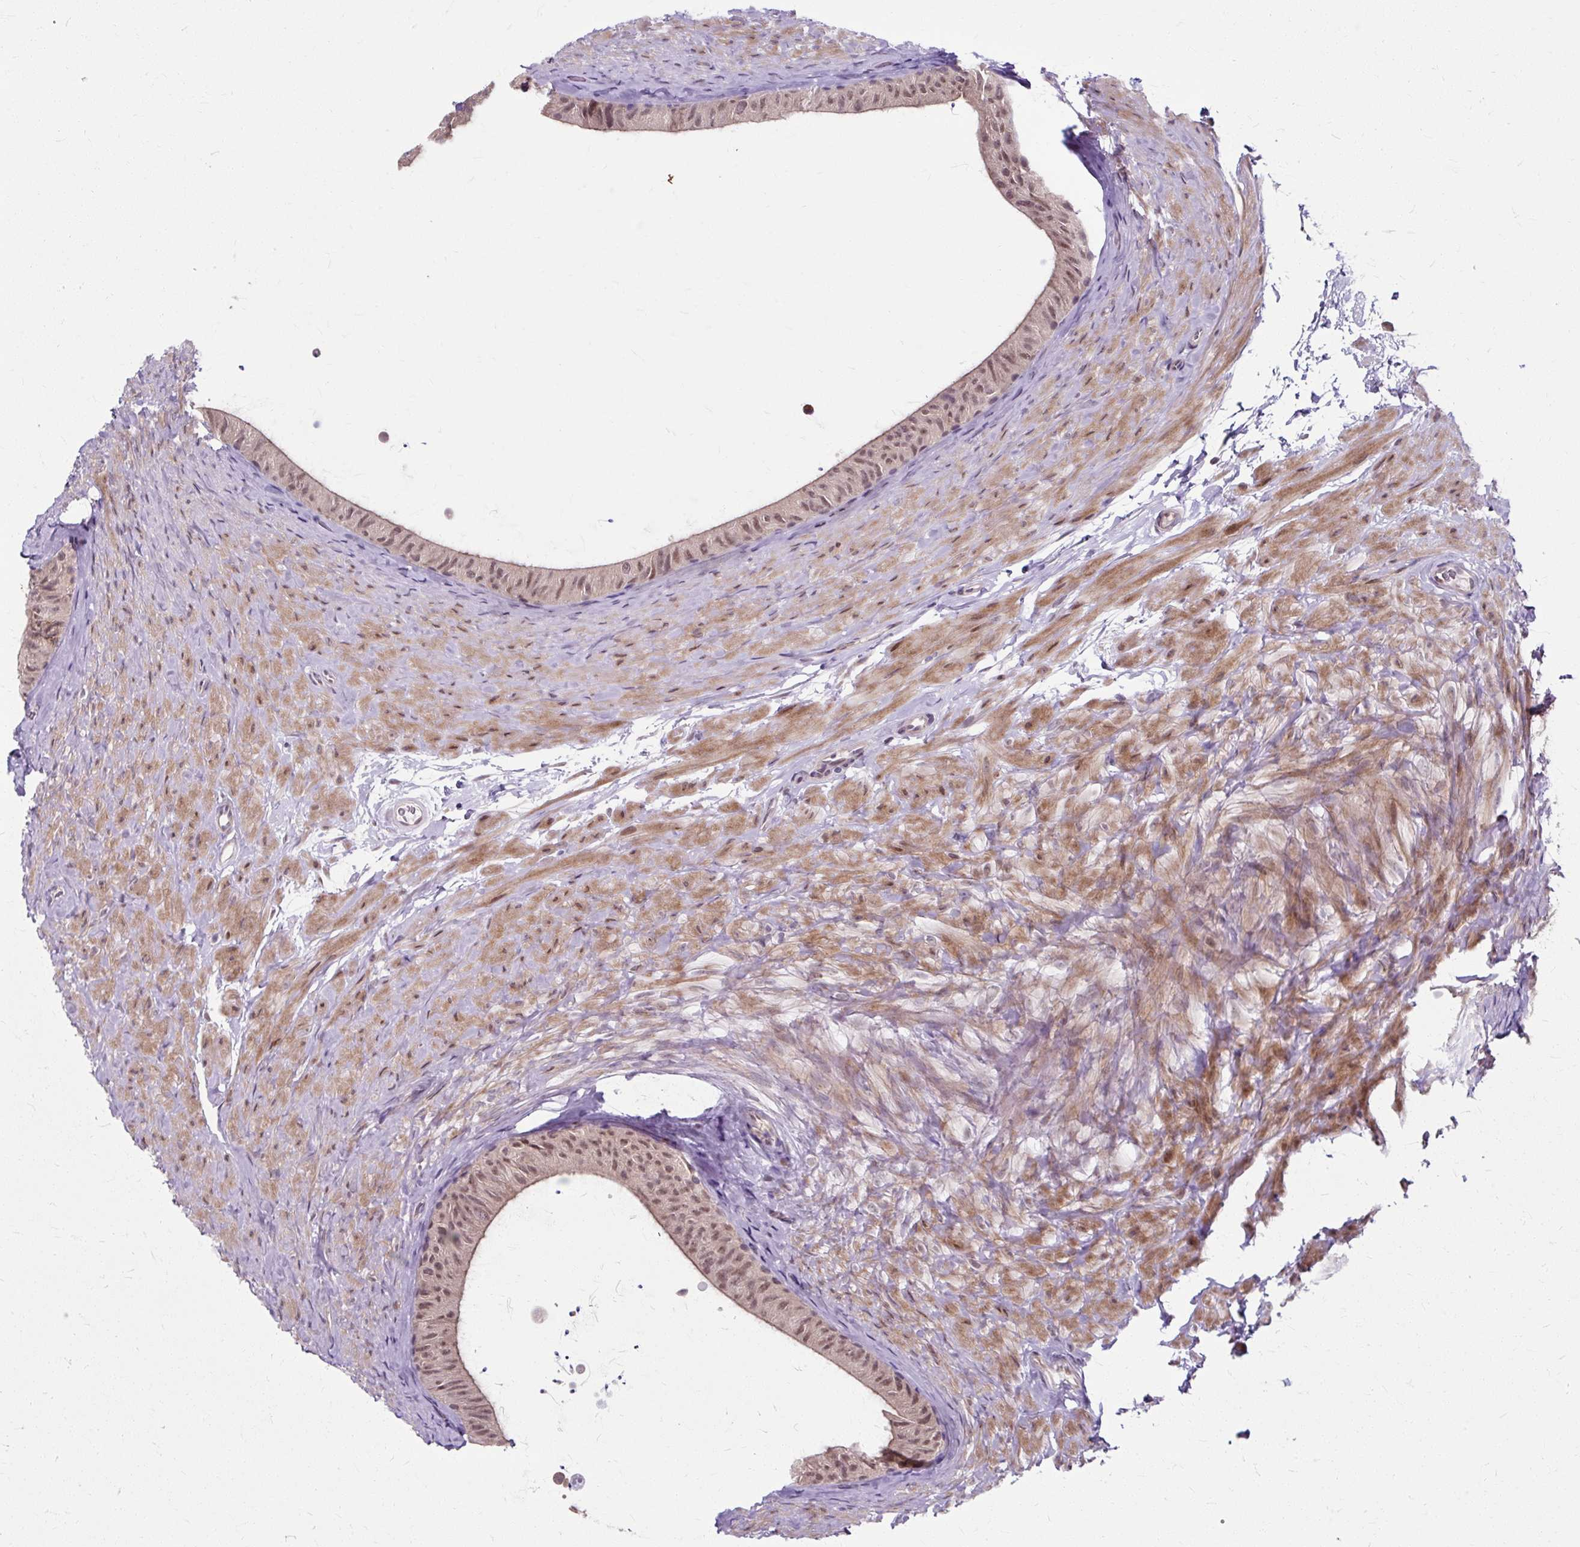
{"staining": {"intensity": "moderate", "quantity": "25%-75%", "location": "cytoplasmic/membranous,nuclear"}, "tissue": "epididymis", "cell_type": "Glandular cells", "image_type": "normal", "snomed": [{"axis": "morphology", "description": "Normal tissue, NOS"}, {"axis": "topography", "description": "Epididymis, spermatic cord, NOS"}, {"axis": "topography", "description": "Epididymis"}], "caption": "Protein staining by immunohistochemistry (IHC) reveals moderate cytoplasmic/membranous,nuclear positivity in approximately 25%-75% of glandular cells in normal epididymis. Immunohistochemistry (ihc) stains the protein in brown and the nuclei are stained blue.", "gene": "ZNF555", "patient": {"sex": "male", "age": 31}}